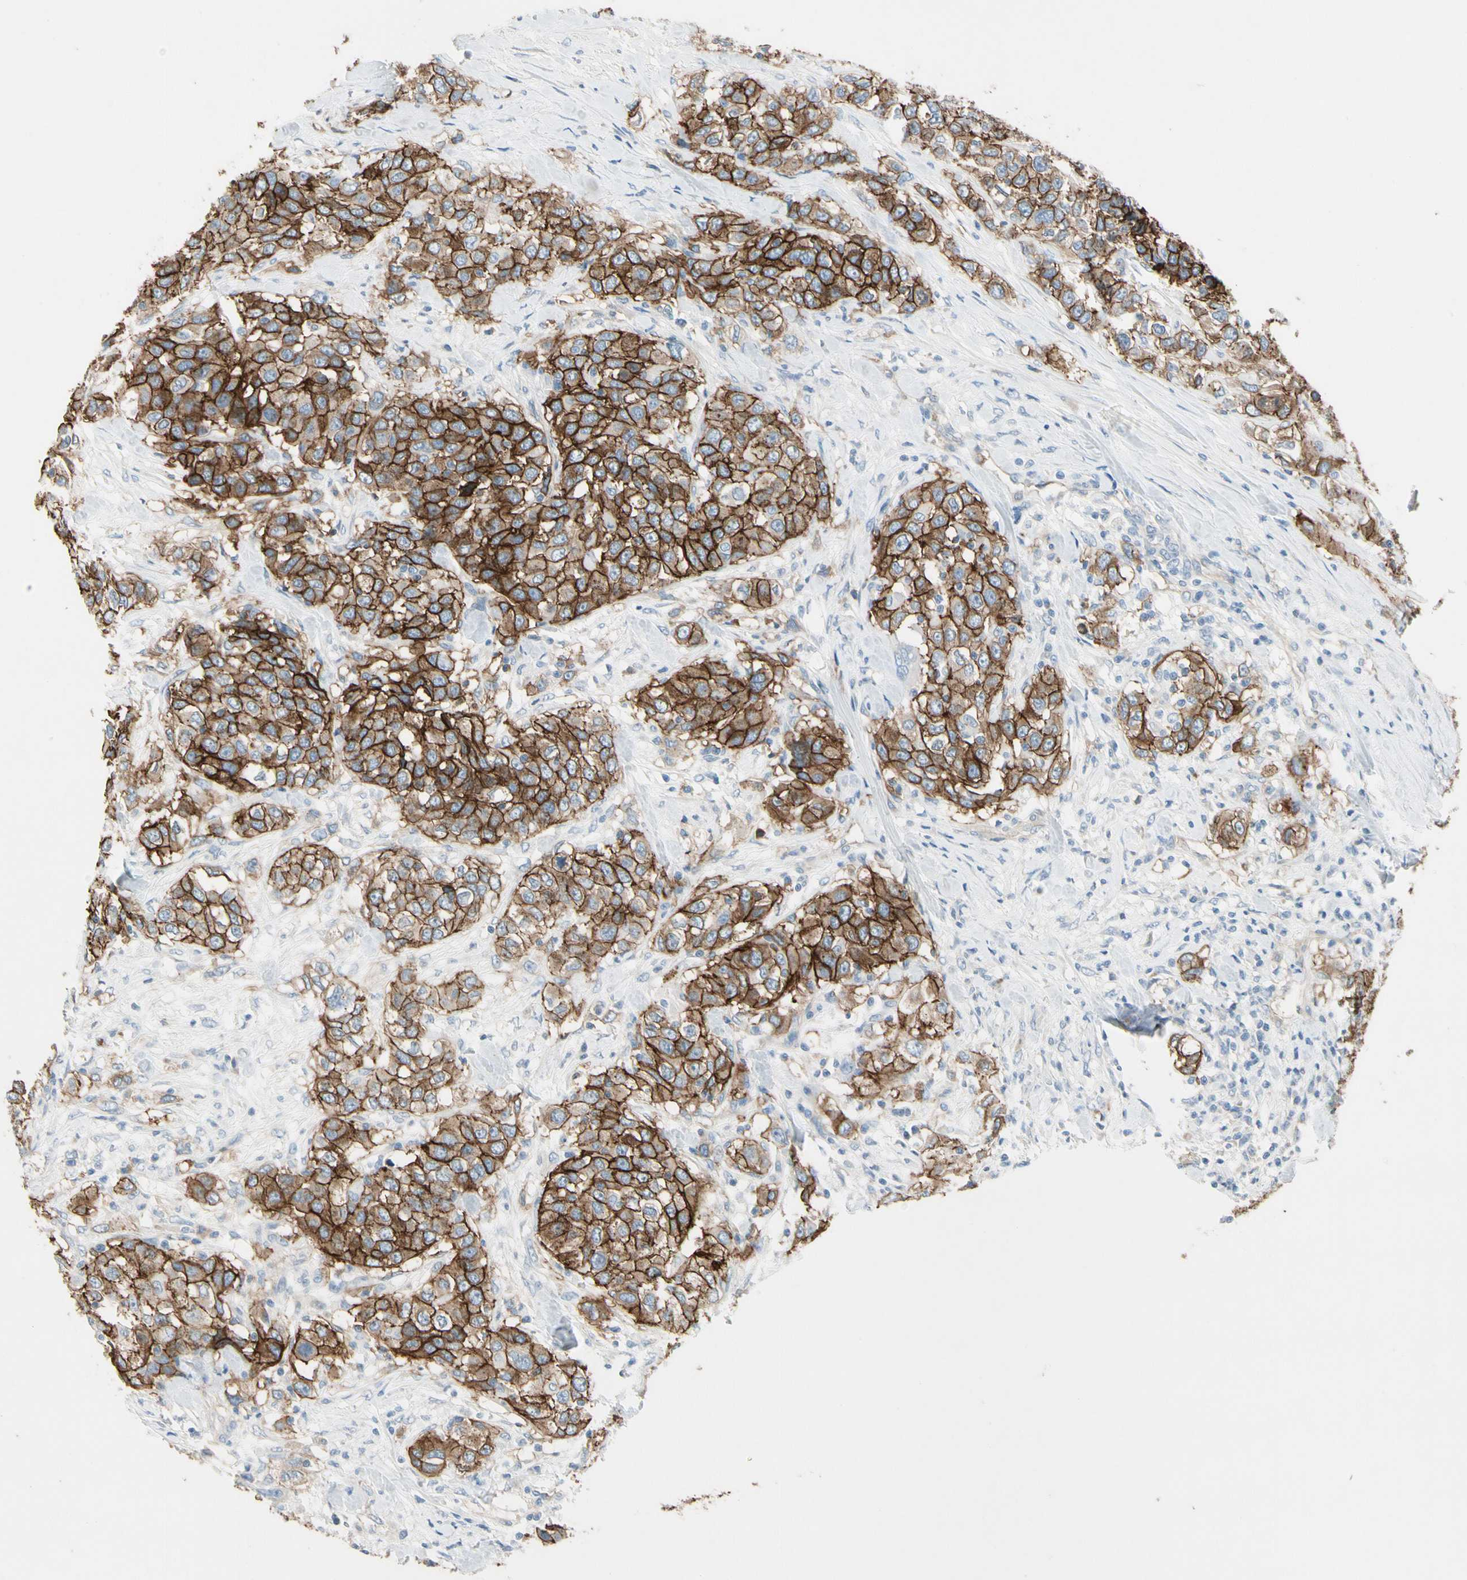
{"staining": {"intensity": "strong", "quantity": ">75%", "location": "cytoplasmic/membranous"}, "tissue": "urothelial cancer", "cell_type": "Tumor cells", "image_type": "cancer", "snomed": [{"axis": "morphology", "description": "Urothelial carcinoma, High grade"}, {"axis": "topography", "description": "Urinary bladder"}], "caption": "A micrograph of human urothelial cancer stained for a protein displays strong cytoplasmic/membranous brown staining in tumor cells. The protein is stained brown, and the nuclei are stained in blue (DAB IHC with brightfield microscopy, high magnification).", "gene": "ITGA3", "patient": {"sex": "female", "age": 80}}